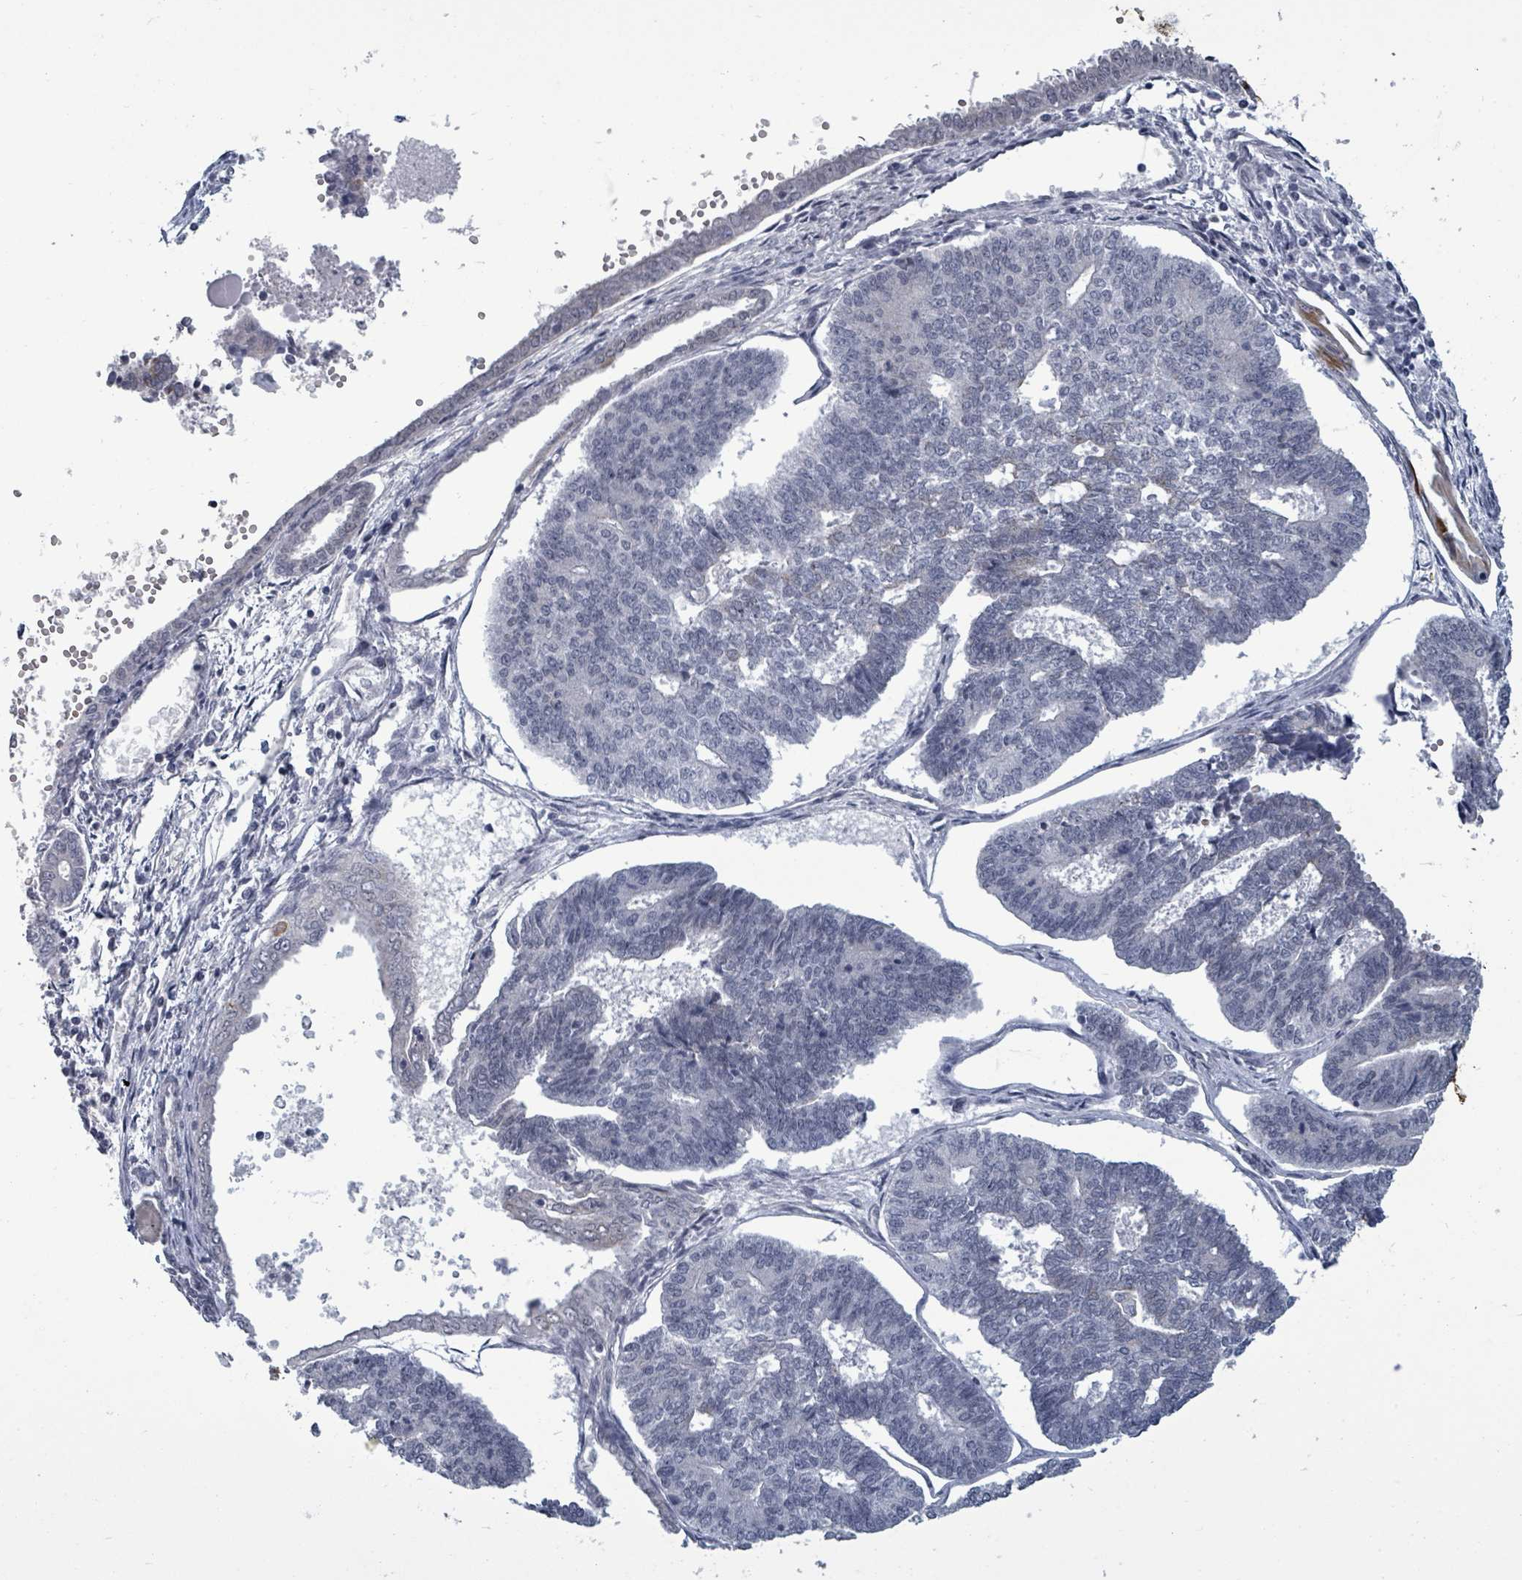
{"staining": {"intensity": "negative", "quantity": "none", "location": "none"}, "tissue": "endometrial cancer", "cell_type": "Tumor cells", "image_type": "cancer", "snomed": [{"axis": "morphology", "description": "Adenocarcinoma, NOS"}, {"axis": "topography", "description": "Endometrium"}], "caption": "A high-resolution histopathology image shows immunohistochemistry (IHC) staining of endometrial cancer (adenocarcinoma), which reveals no significant expression in tumor cells.", "gene": "PTPN20", "patient": {"sex": "female", "age": 70}}